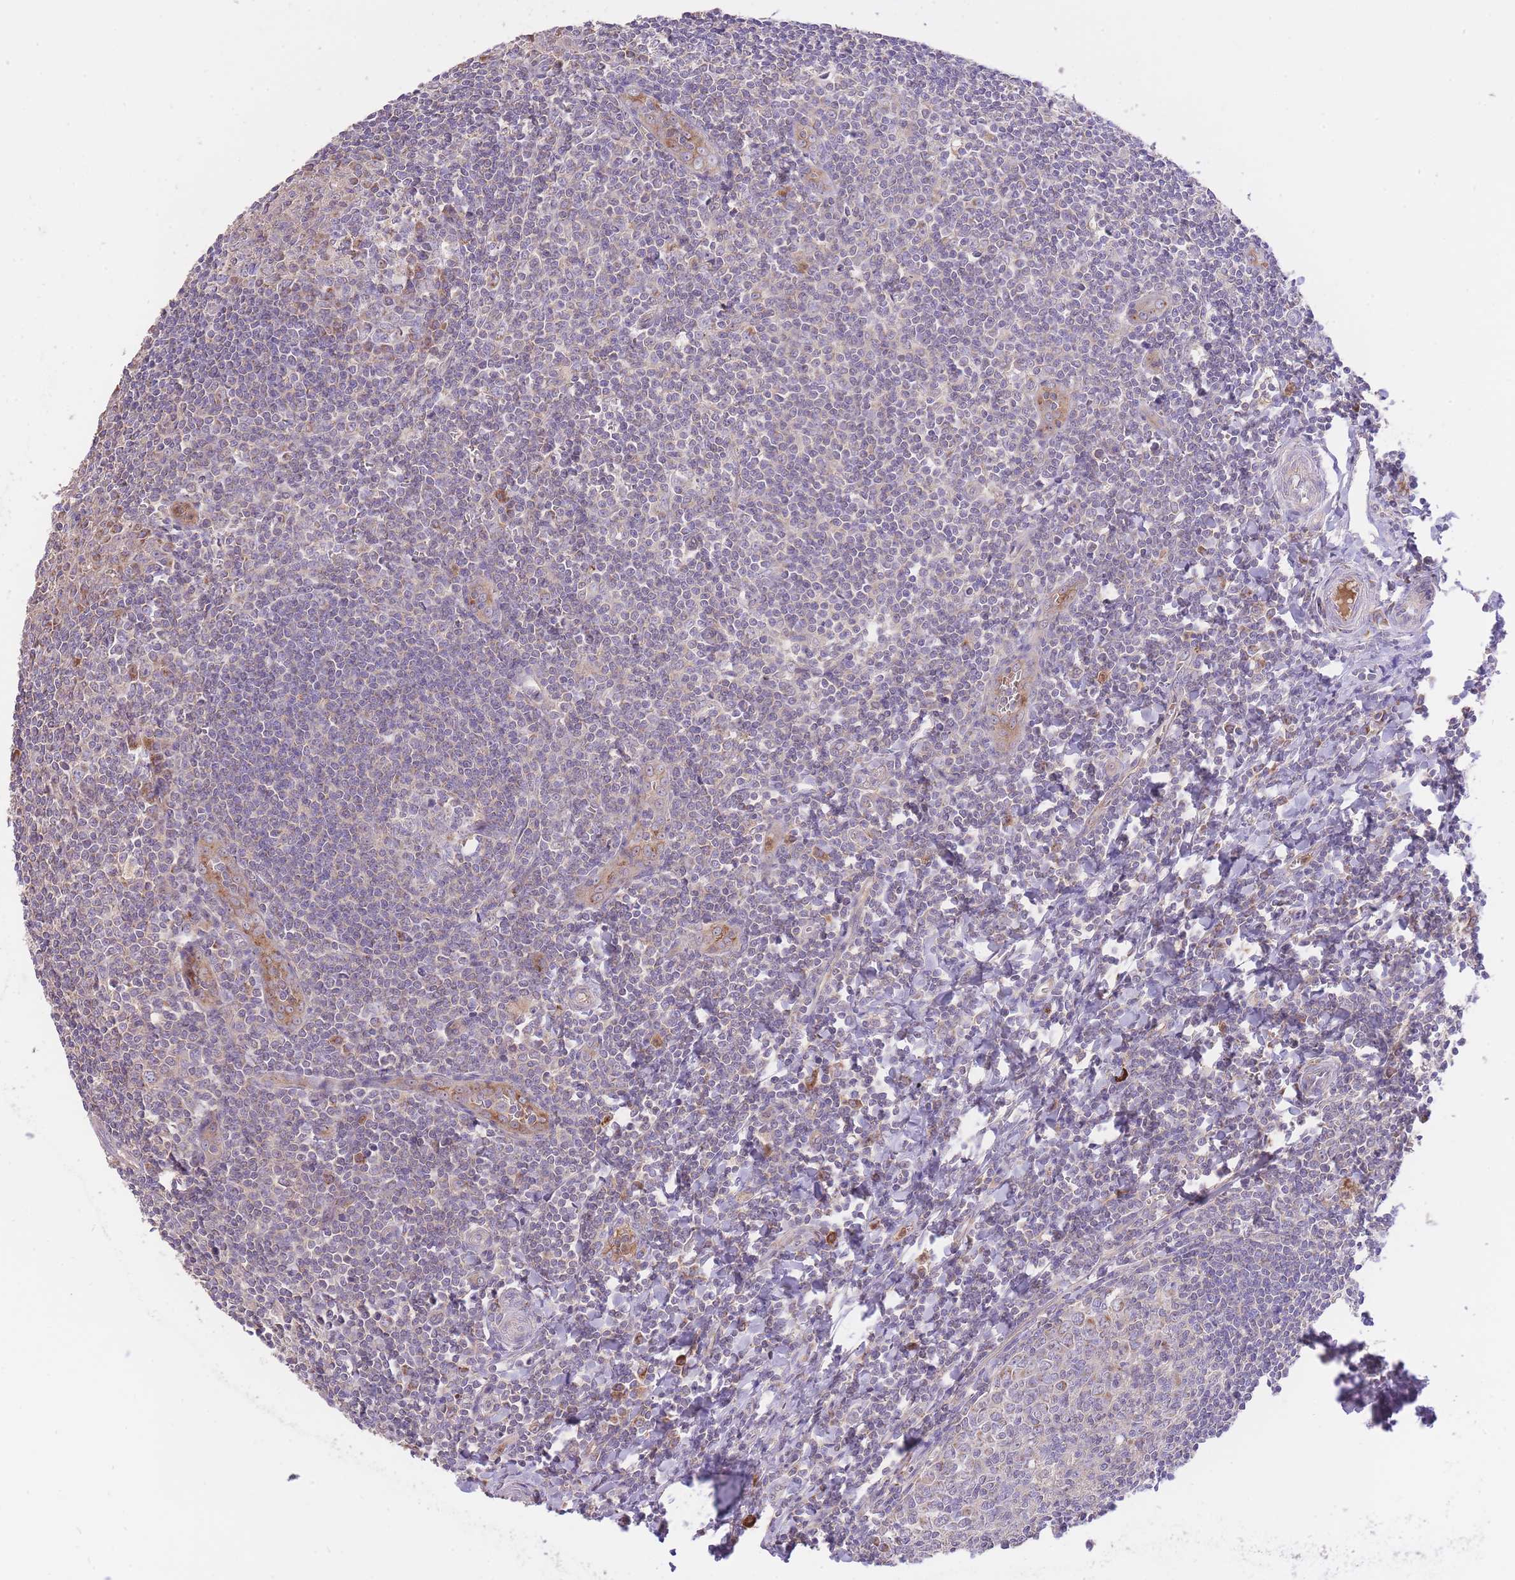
{"staining": {"intensity": "moderate", "quantity": ">75%", "location": "cytoplasmic/membranous"}, "tissue": "tonsil", "cell_type": "Germinal center cells", "image_type": "normal", "snomed": [{"axis": "morphology", "description": "Normal tissue, NOS"}, {"axis": "topography", "description": "Tonsil"}], "caption": "Immunohistochemical staining of benign human tonsil shows medium levels of moderate cytoplasmic/membranous positivity in about >75% of germinal center cells.", "gene": "PREP", "patient": {"sex": "male", "age": 27}}